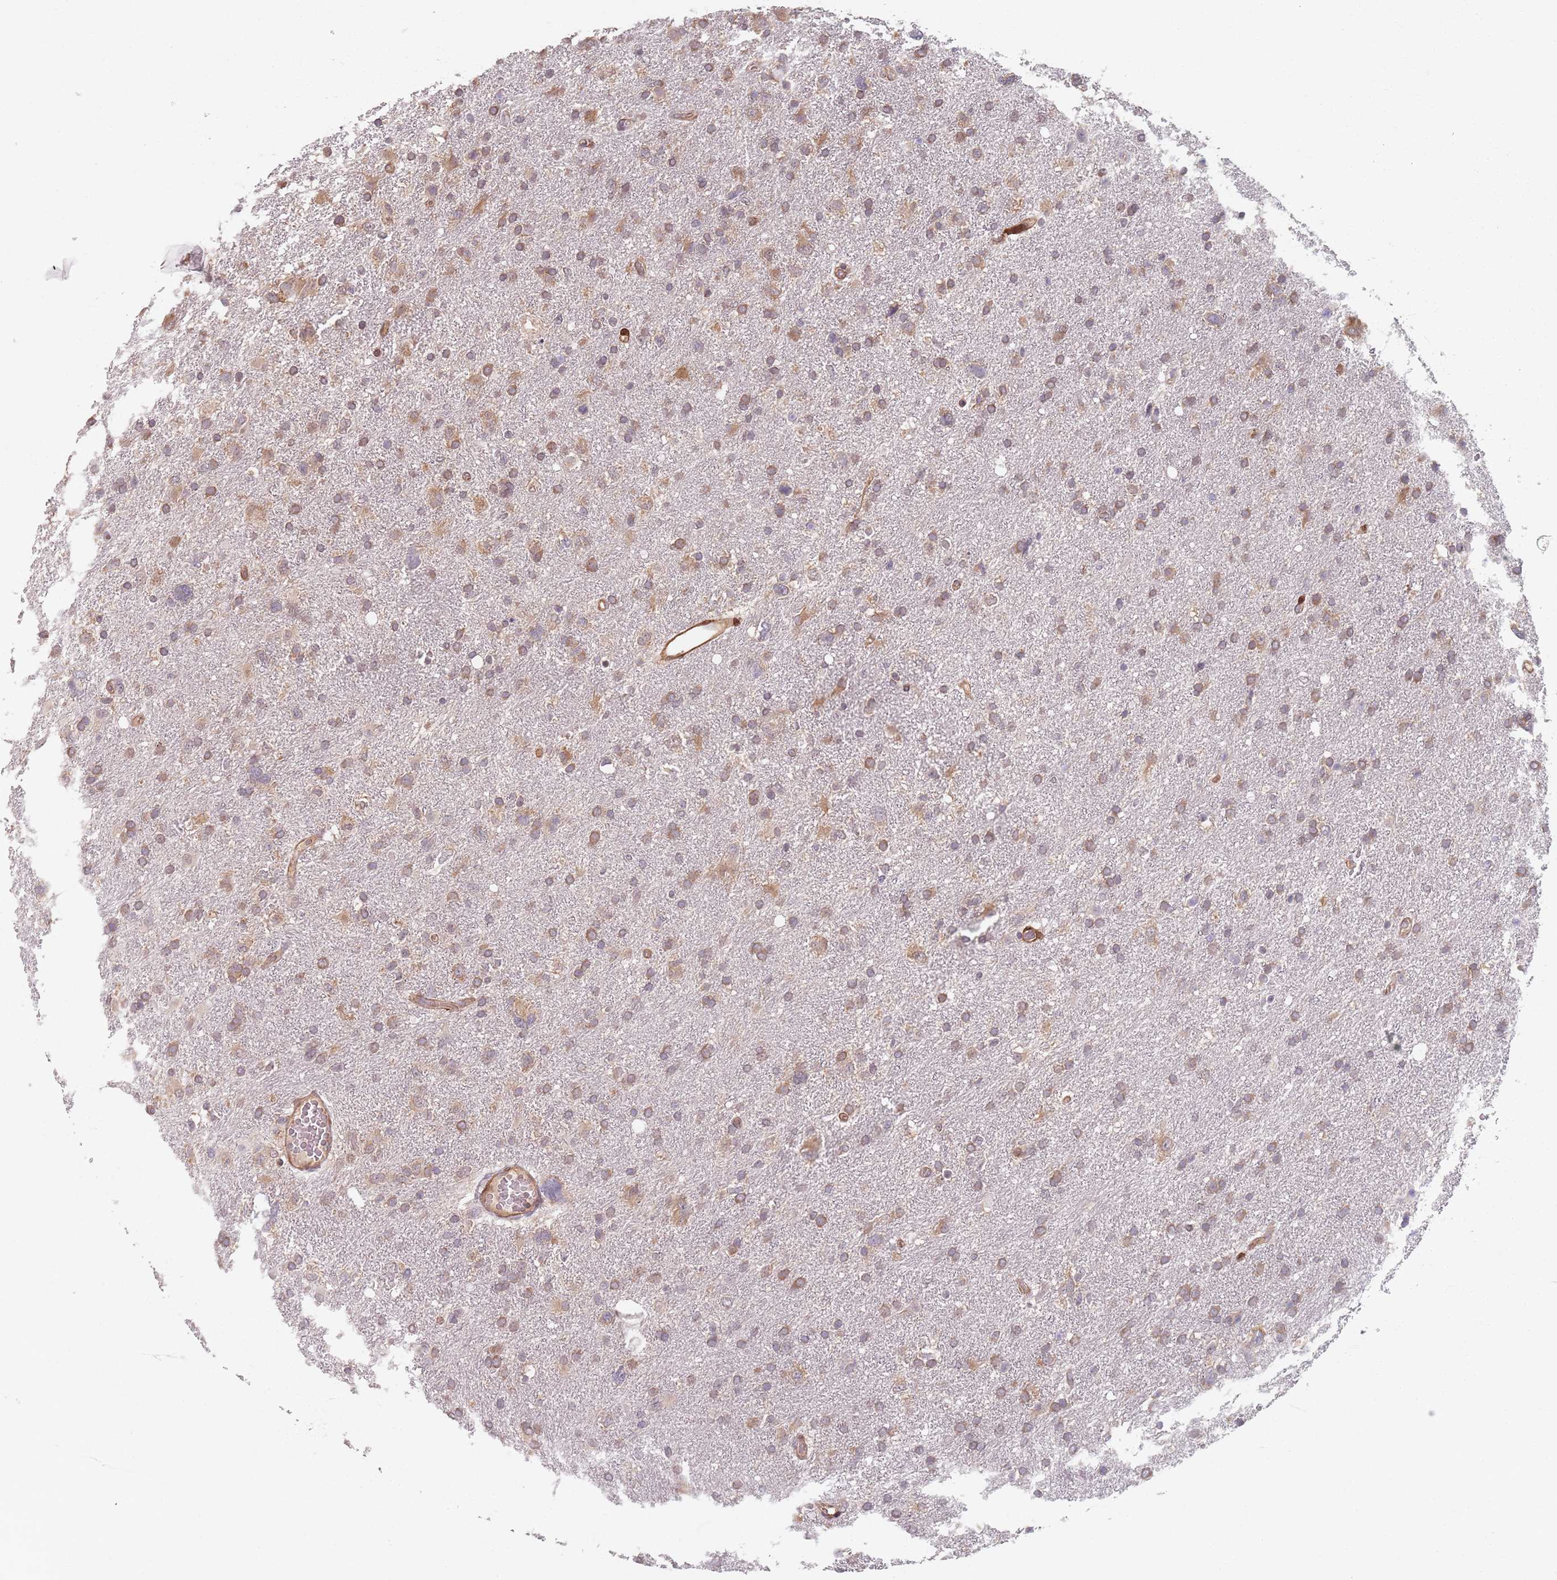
{"staining": {"intensity": "moderate", "quantity": ">75%", "location": "cytoplasmic/membranous"}, "tissue": "glioma", "cell_type": "Tumor cells", "image_type": "cancer", "snomed": [{"axis": "morphology", "description": "Glioma, malignant, High grade"}, {"axis": "topography", "description": "Brain"}], "caption": "Brown immunohistochemical staining in malignant high-grade glioma shows moderate cytoplasmic/membranous positivity in about >75% of tumor cells.", "gene": "NOTCH3", "patient": {"sex": "male", "age": 61}}